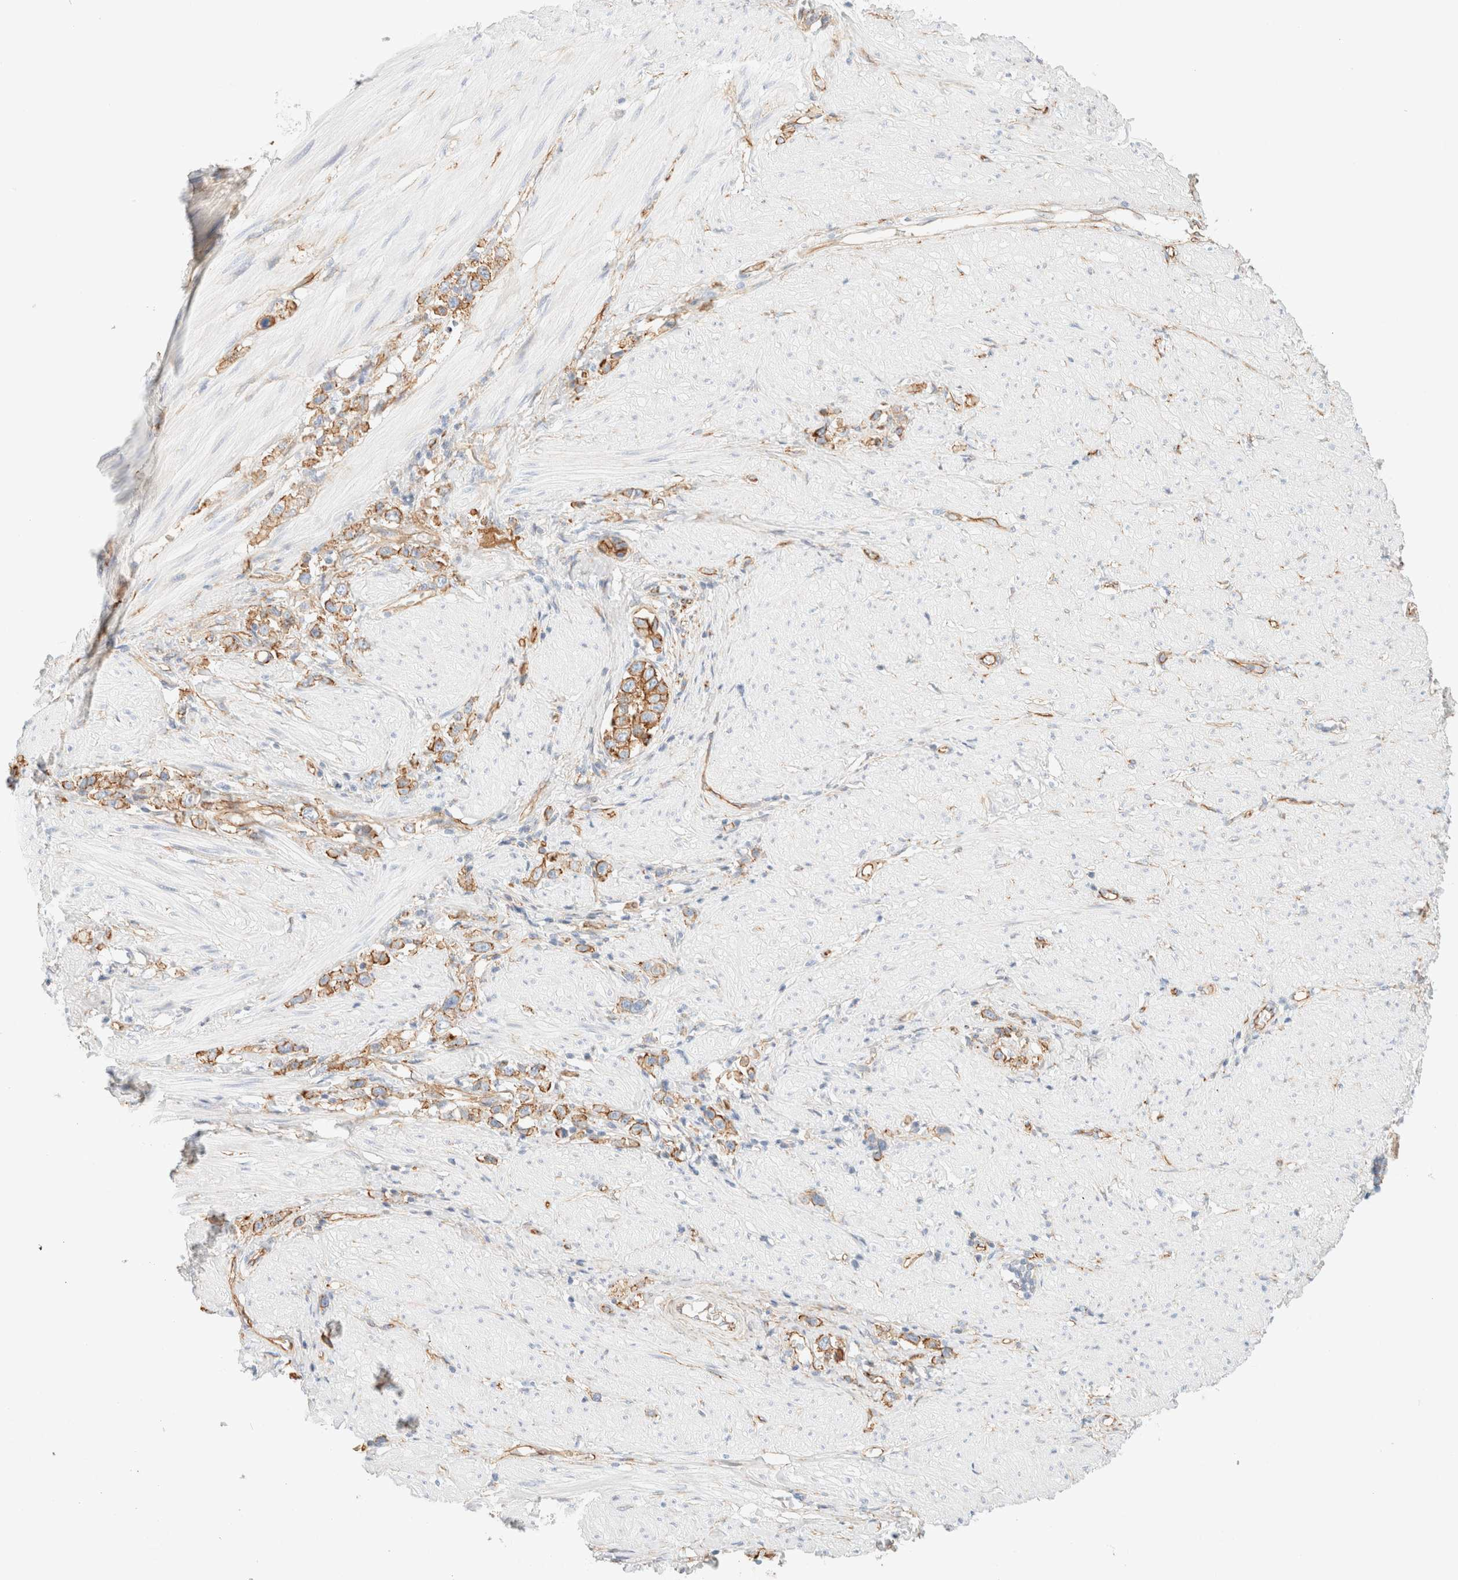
{"staining": {"intensity": "moderate", "quantity": ">75%", "location": "cytoplasmic/membranous"}, "tissue": "stomach cancer", "cell_type": "Tumor cells", "image_type": "cancer", "snomed": [{"axis": "morphology", "description": "Adenocarcinoma, NOS"}, {"axis": "topography", "description": "Stomach"}], "caption": "Approximately >75% of tumor cells in adenocarcinoma (stomach) demonstrate moderate cytoplasmic/membranous protein positivity as visualized by brown immunohistochemical staining.", "gene": "CYB5R4", "patient": {"sex": "female", "age": 65}}